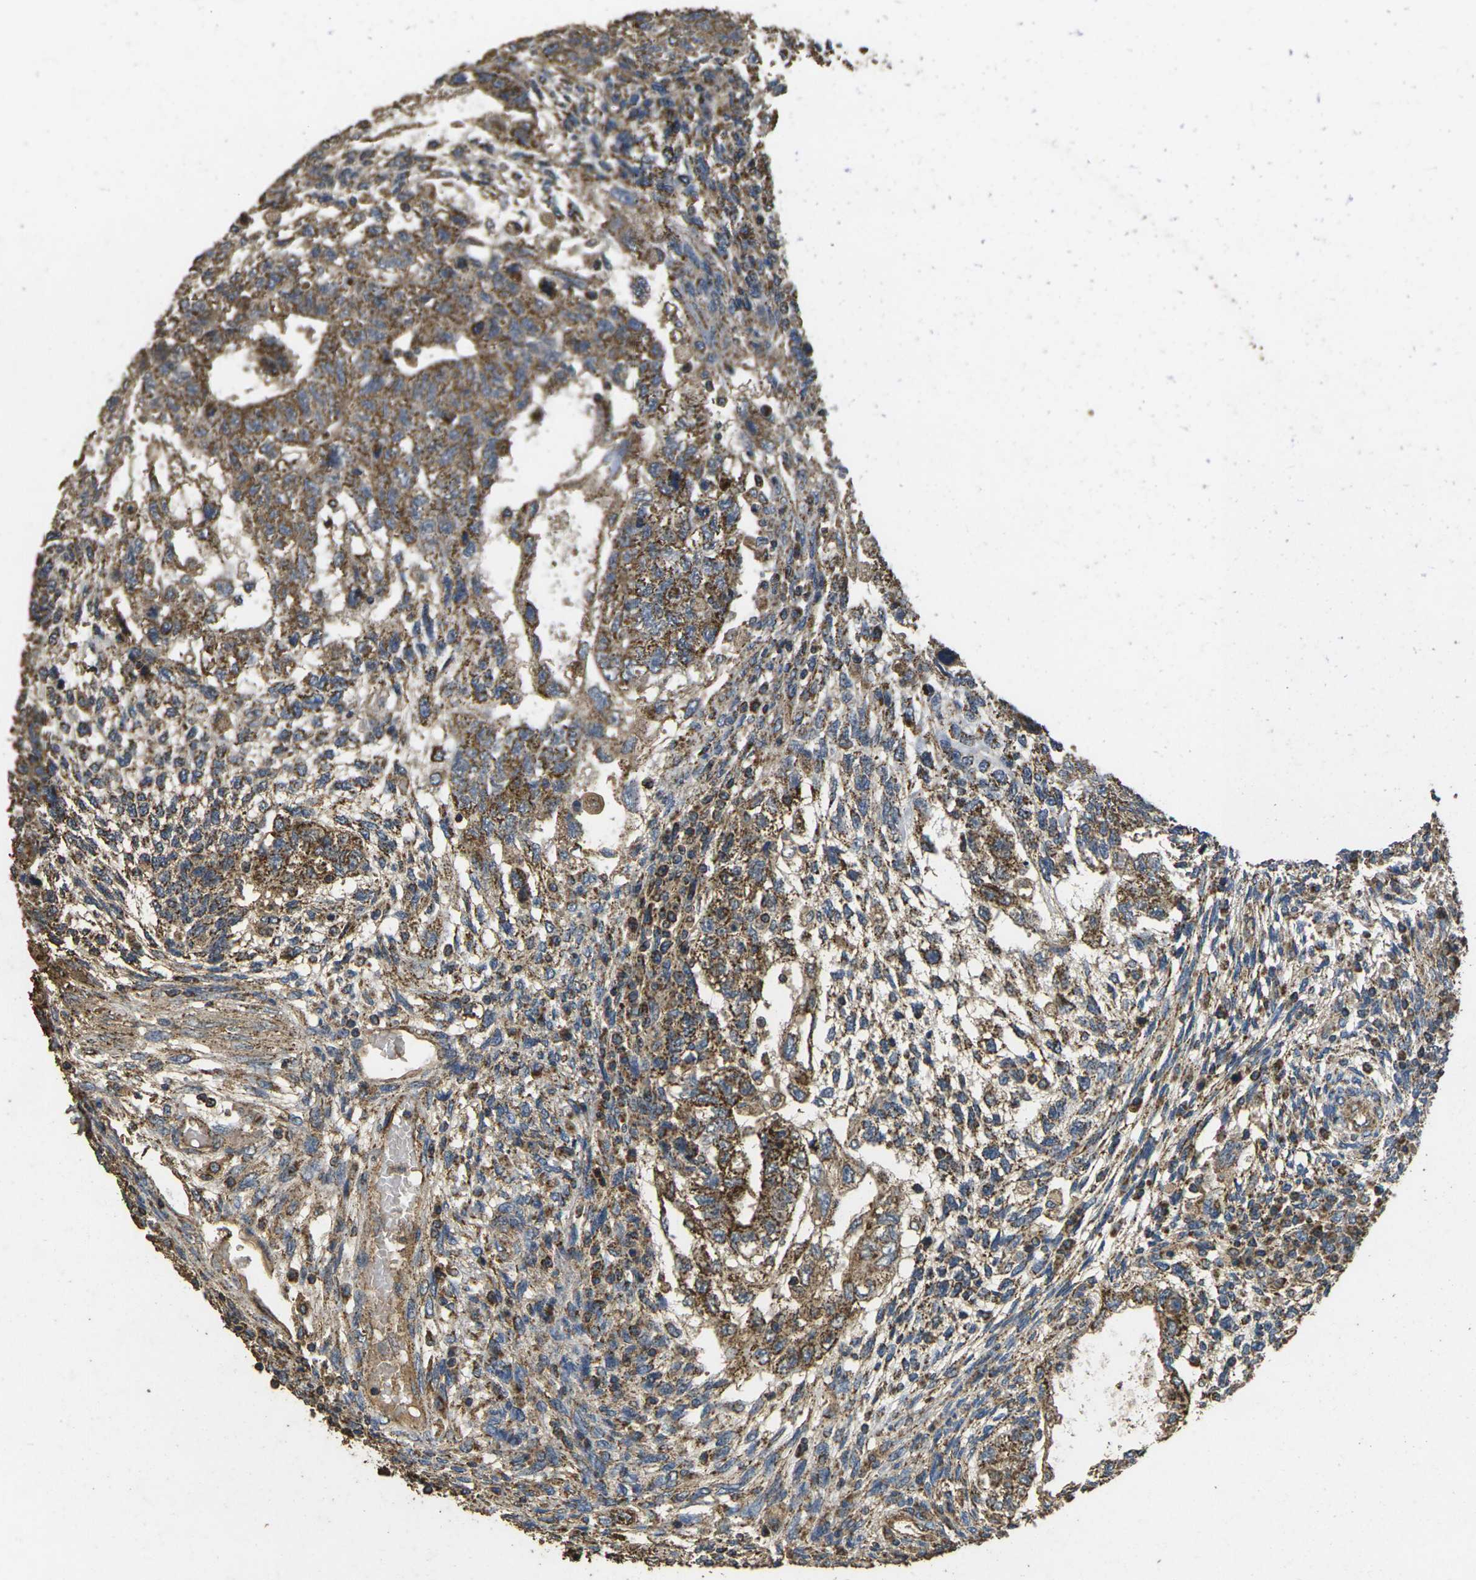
{"staining": {"intensity": "moderate", "quantity": ">75%", "location": "cytoplasmic/membranous"}, "tissue": "testis cancer", "cell_type": "Tumor cells", "image_type": "cancer", "snomed": [{"axis": "morphology", "description": "Normal tissue, NOS"}, {"axis": "morphology", "description": "Carcinoma, Embryonal, NOS"}, {"axis": "topography", "description": "Testis"}], "caption": "DAB immunohistochemical staining of testis cancer (embryonal carcinoma) displays moderate cytoplasmic/membranous protein expression in about >75% of tumor cells.", "gene": "MAPK11", "patient": {"sex": "male", "age": 36}}